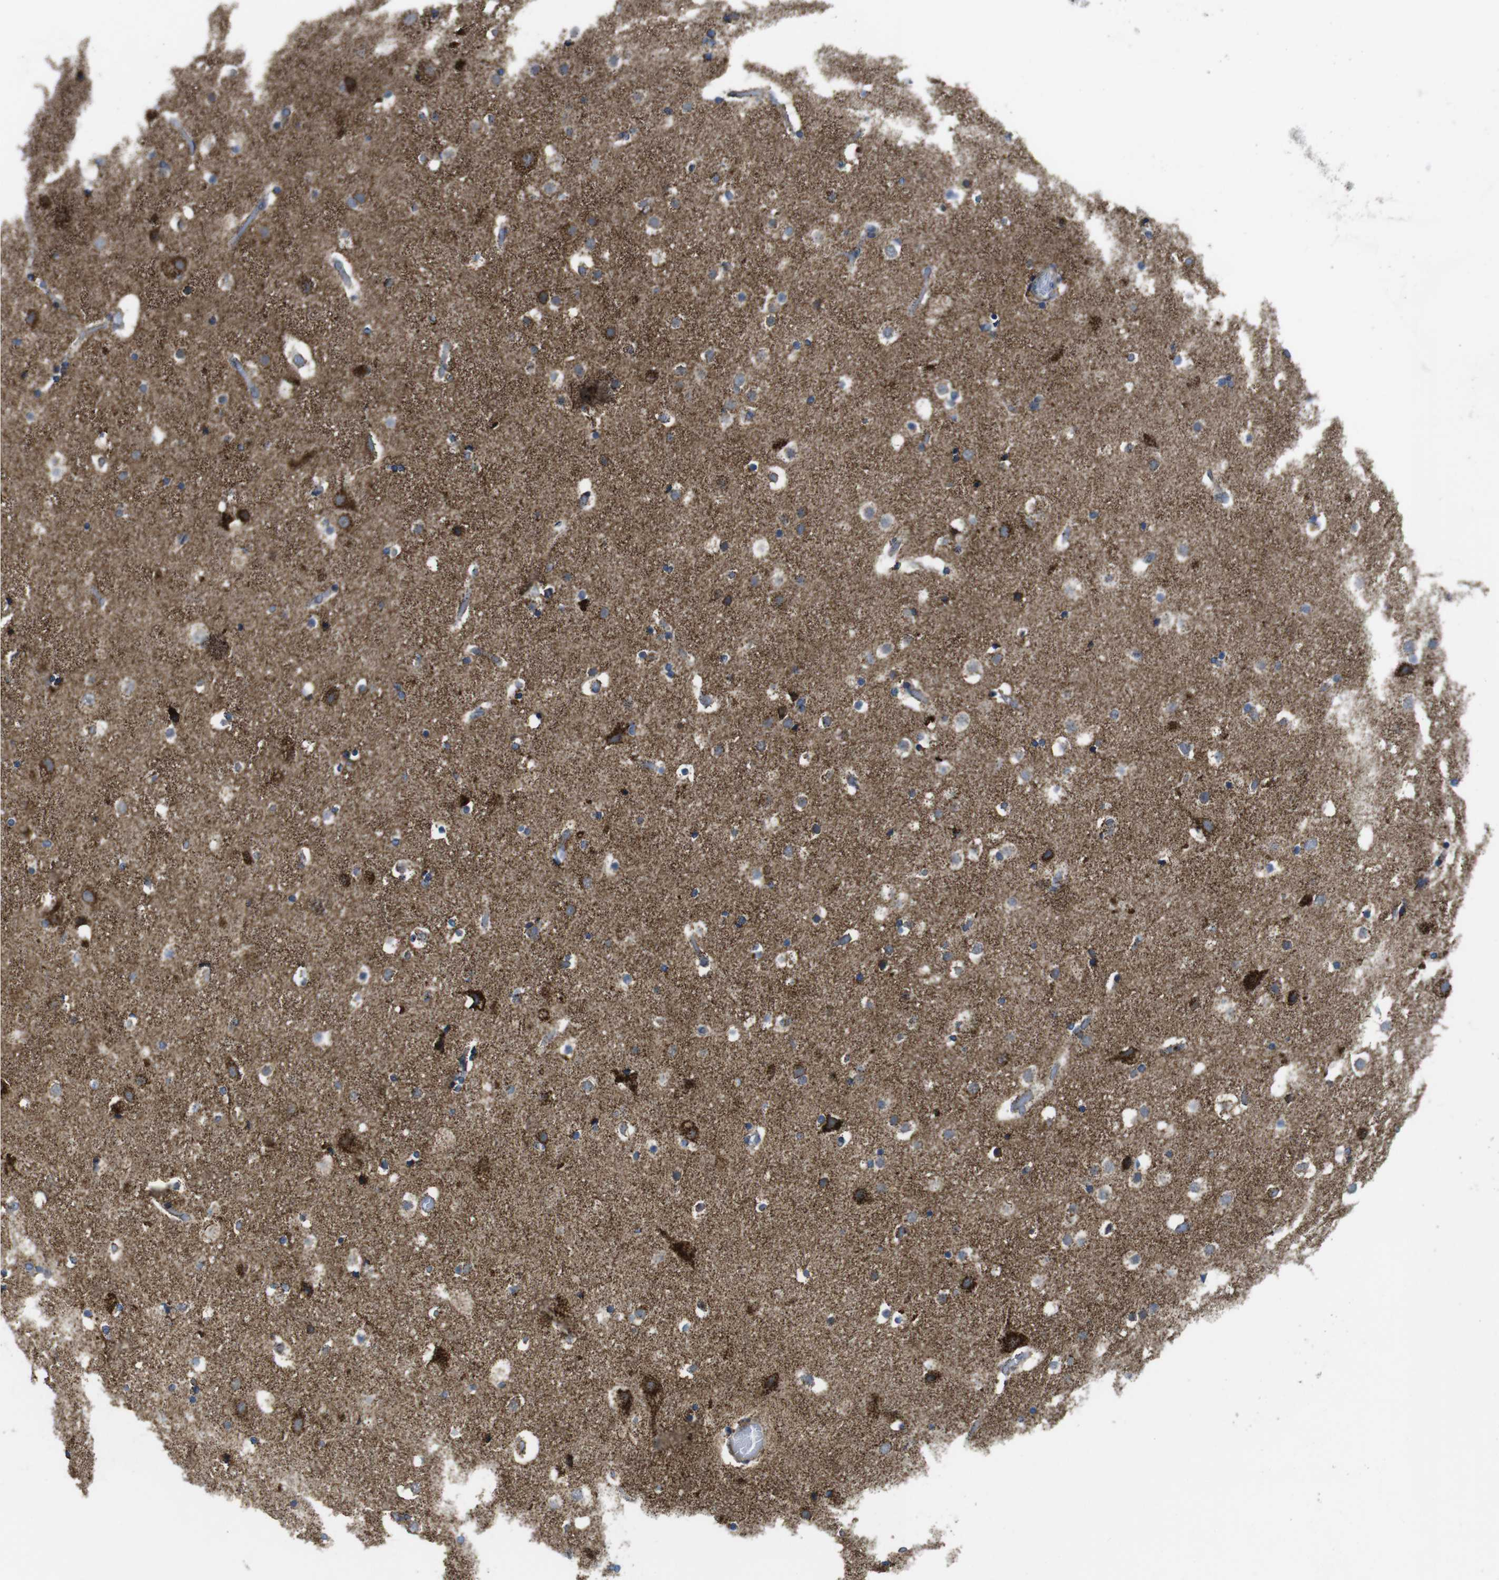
{"staining": {"intensity": "weak", "quantity": "25%-75%", "location": "cytoplasmic/membranous"}, "tissue": "cerebral cortex", "cell_type": "Endothelial cells", "image_type": "normal", "snomed": [{"axis": "morphology", "description": "Normal tissue, NOS"}, {"axis": "topography", "description": "Cerebral cortex"}], "caption": "Immunohistochemical staining of benign human cerebral cortex demonstrates low levels of weak cytoplasmic/membranous expression in about 25%-75% of endothelial cells. The protein is stained brown, and the nuclei are stained in blue (DAB (3,3'-diaminobenzidine) IHC with brightfield microscopy, high magnification).", "gene": "CALHM2", "patient": {"sex": "male", "age": 57}}